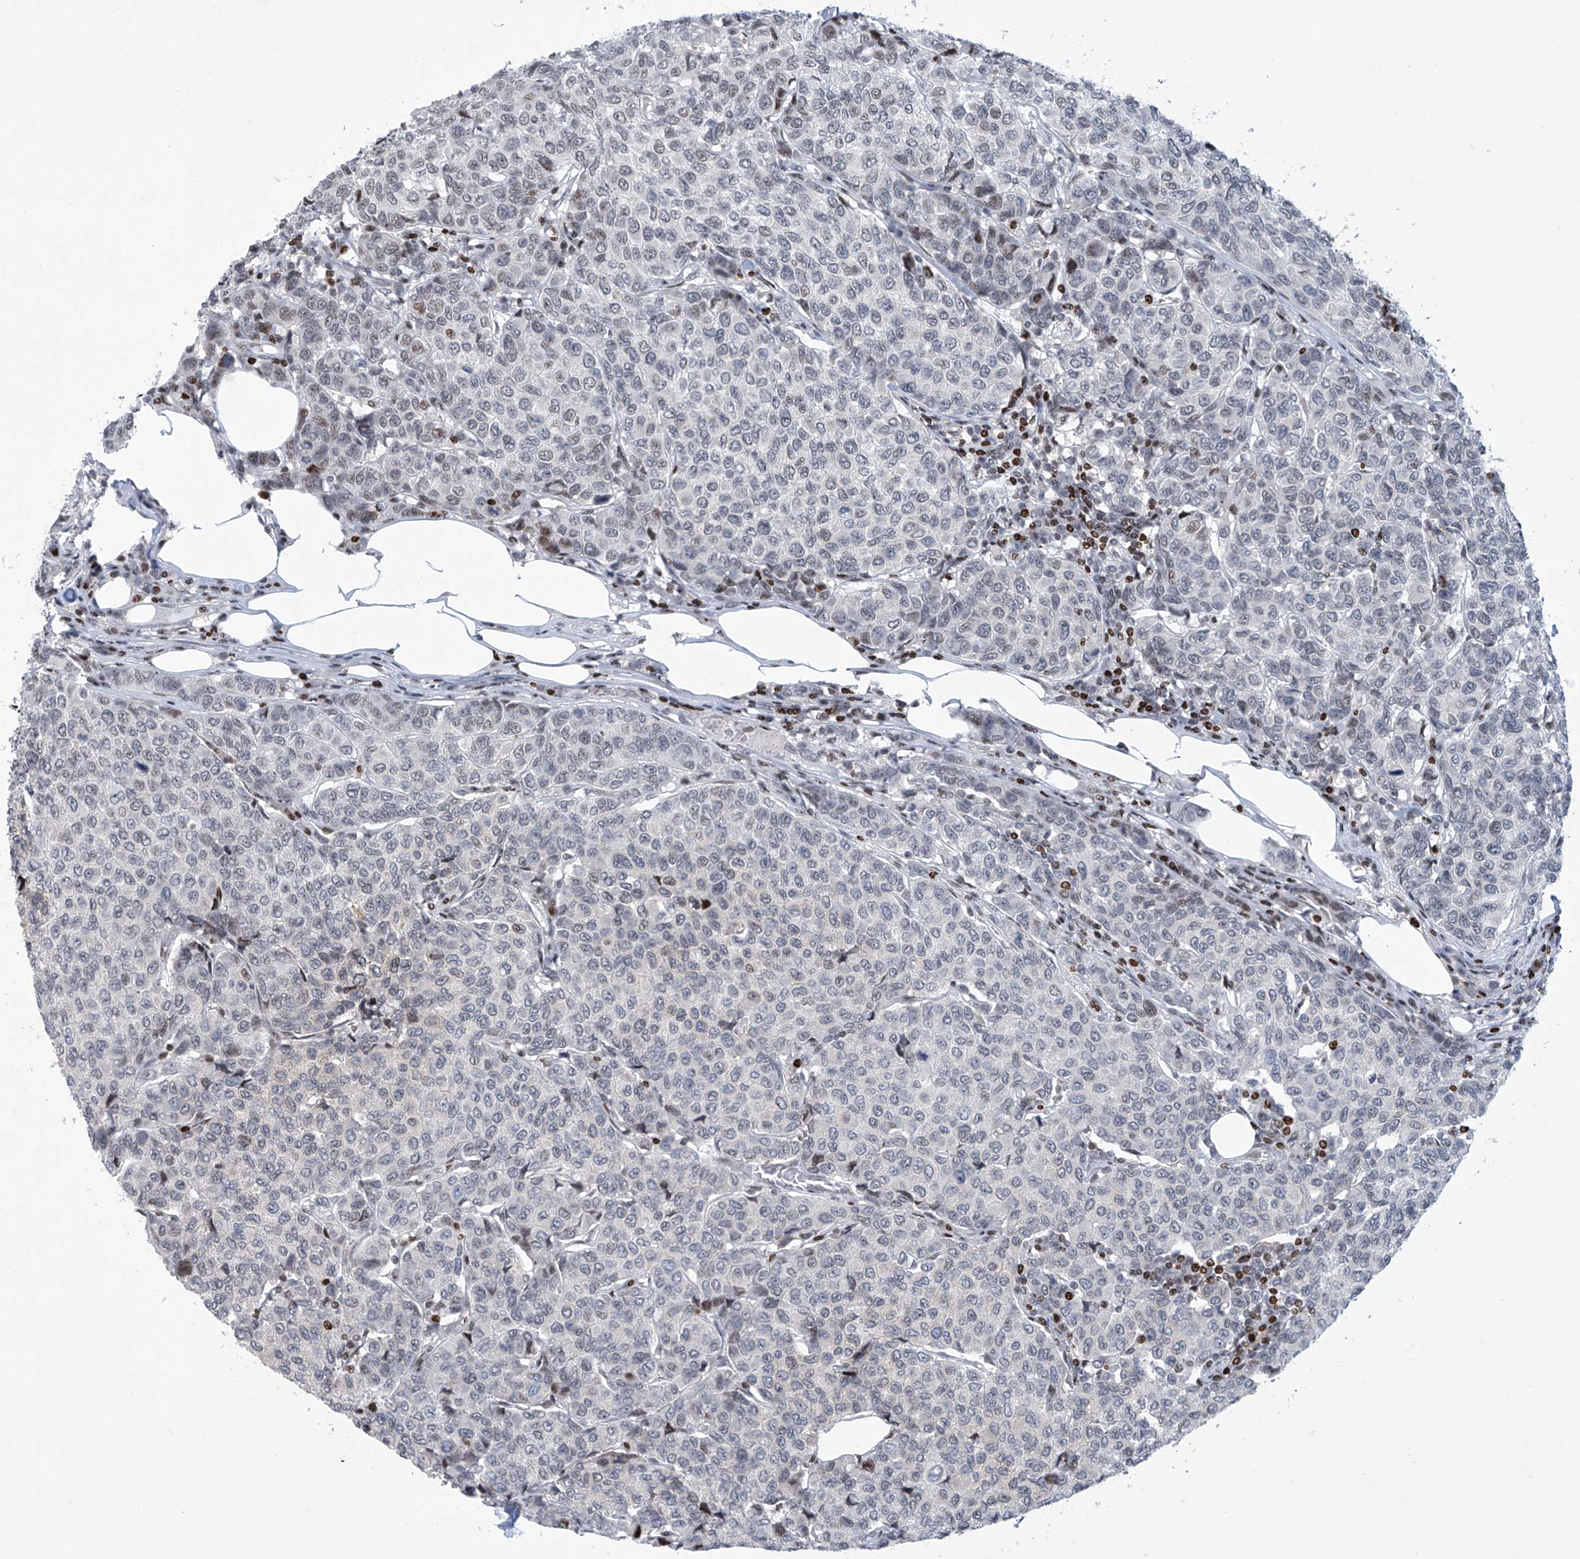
{"staining": {"intensity": "weak", "quantity": "<25%", "location": "nuclear"}, "tissue": "breast cancer", "cell_type": "Tumor cells", "image_type": "cancer", "snomed": [{"axis": "morphology", "description": "Duct carcinoma"}, {"axis": "topography", "description": "Breast"}], "caption": "Immunohistochemical staining of human breast infiltrating ductal carcinoma shows no significant positivity in tumor cells.", "gene": "RFX7", "patient": {"sex": "female", "age": 55}}